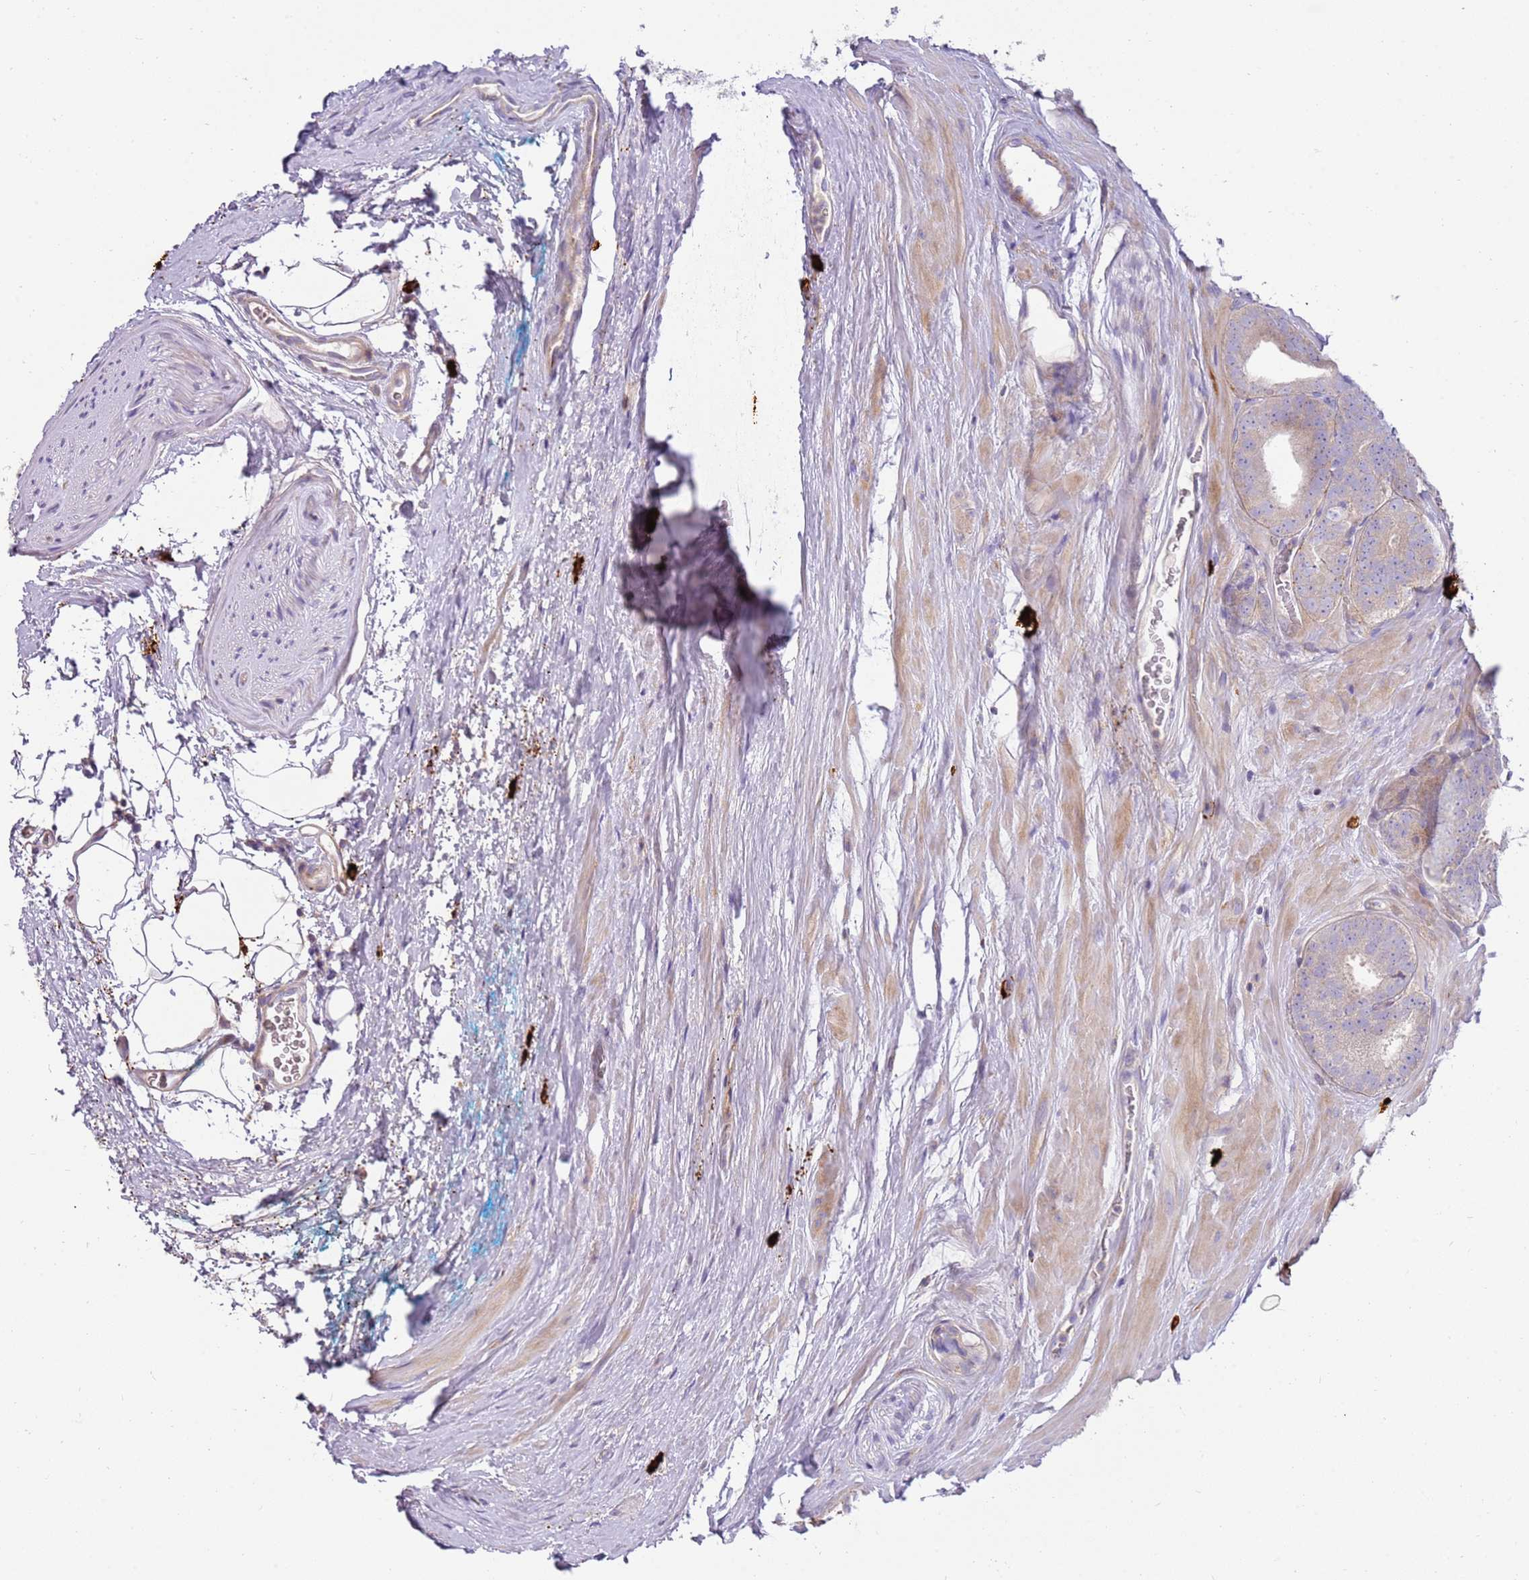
{"staining": {"intensity": "negative", "quantity": "none", "location": "none"}, "tissue": "prostate cancer", "cell_type": "Tumor cells", "image_type": "cancer", "snomed": [{"axis": "morphology", "description": "Adenocarcinoma, High grade"}, {"axis": "topography", "description": "Prostate"}], "caption": "The immunohistochemistry photomicrograph has no significant positivity in tumor cells of adenocarcinoma (high-grade) (prostate) tissue.", "gene": "FPR1", "patient": {"sex": "male", "age": 63}}